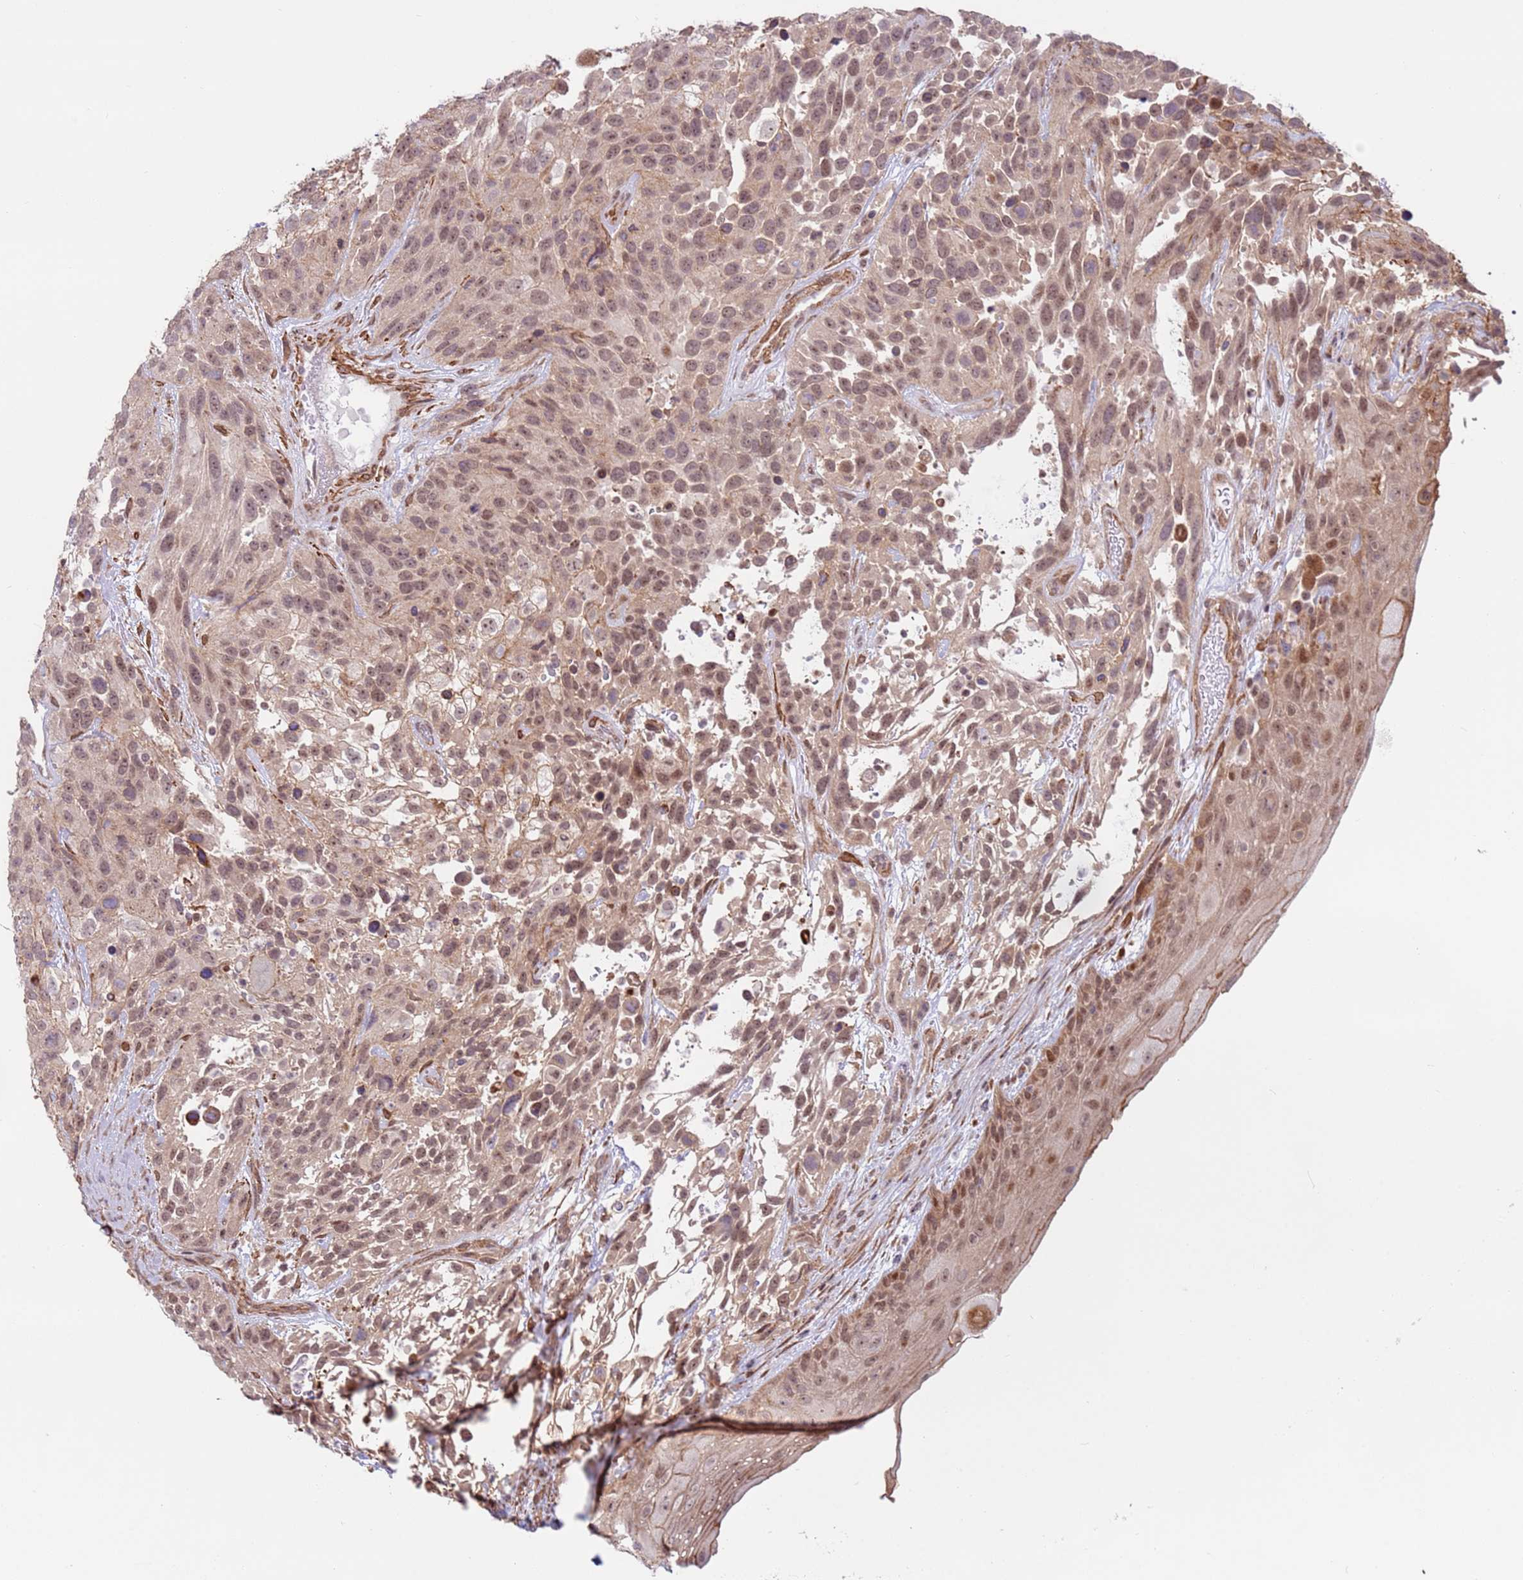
{"staining": {"intensity": "weak", "quantity": ">75%", "location": "cytoplasmic/membranous,nuclear"}, "tissue": "urothelial cancer", "cell_type": "Tumor cells", "image_type": "cancer", "snomed": [{"axis": "morphology", "description": "Urothelial carcinoma, High grade"}, {"axis": "topography", "description": "Urinary bladder"}], "caption": "Protein expression analysis of urothelial cancer exhibits weak cytoplasmic/membranous and nuclear expression in approximately >75% of tumor cells.", "gene": "DCAF4", "patient": {"sex": "female", "age": 70}}